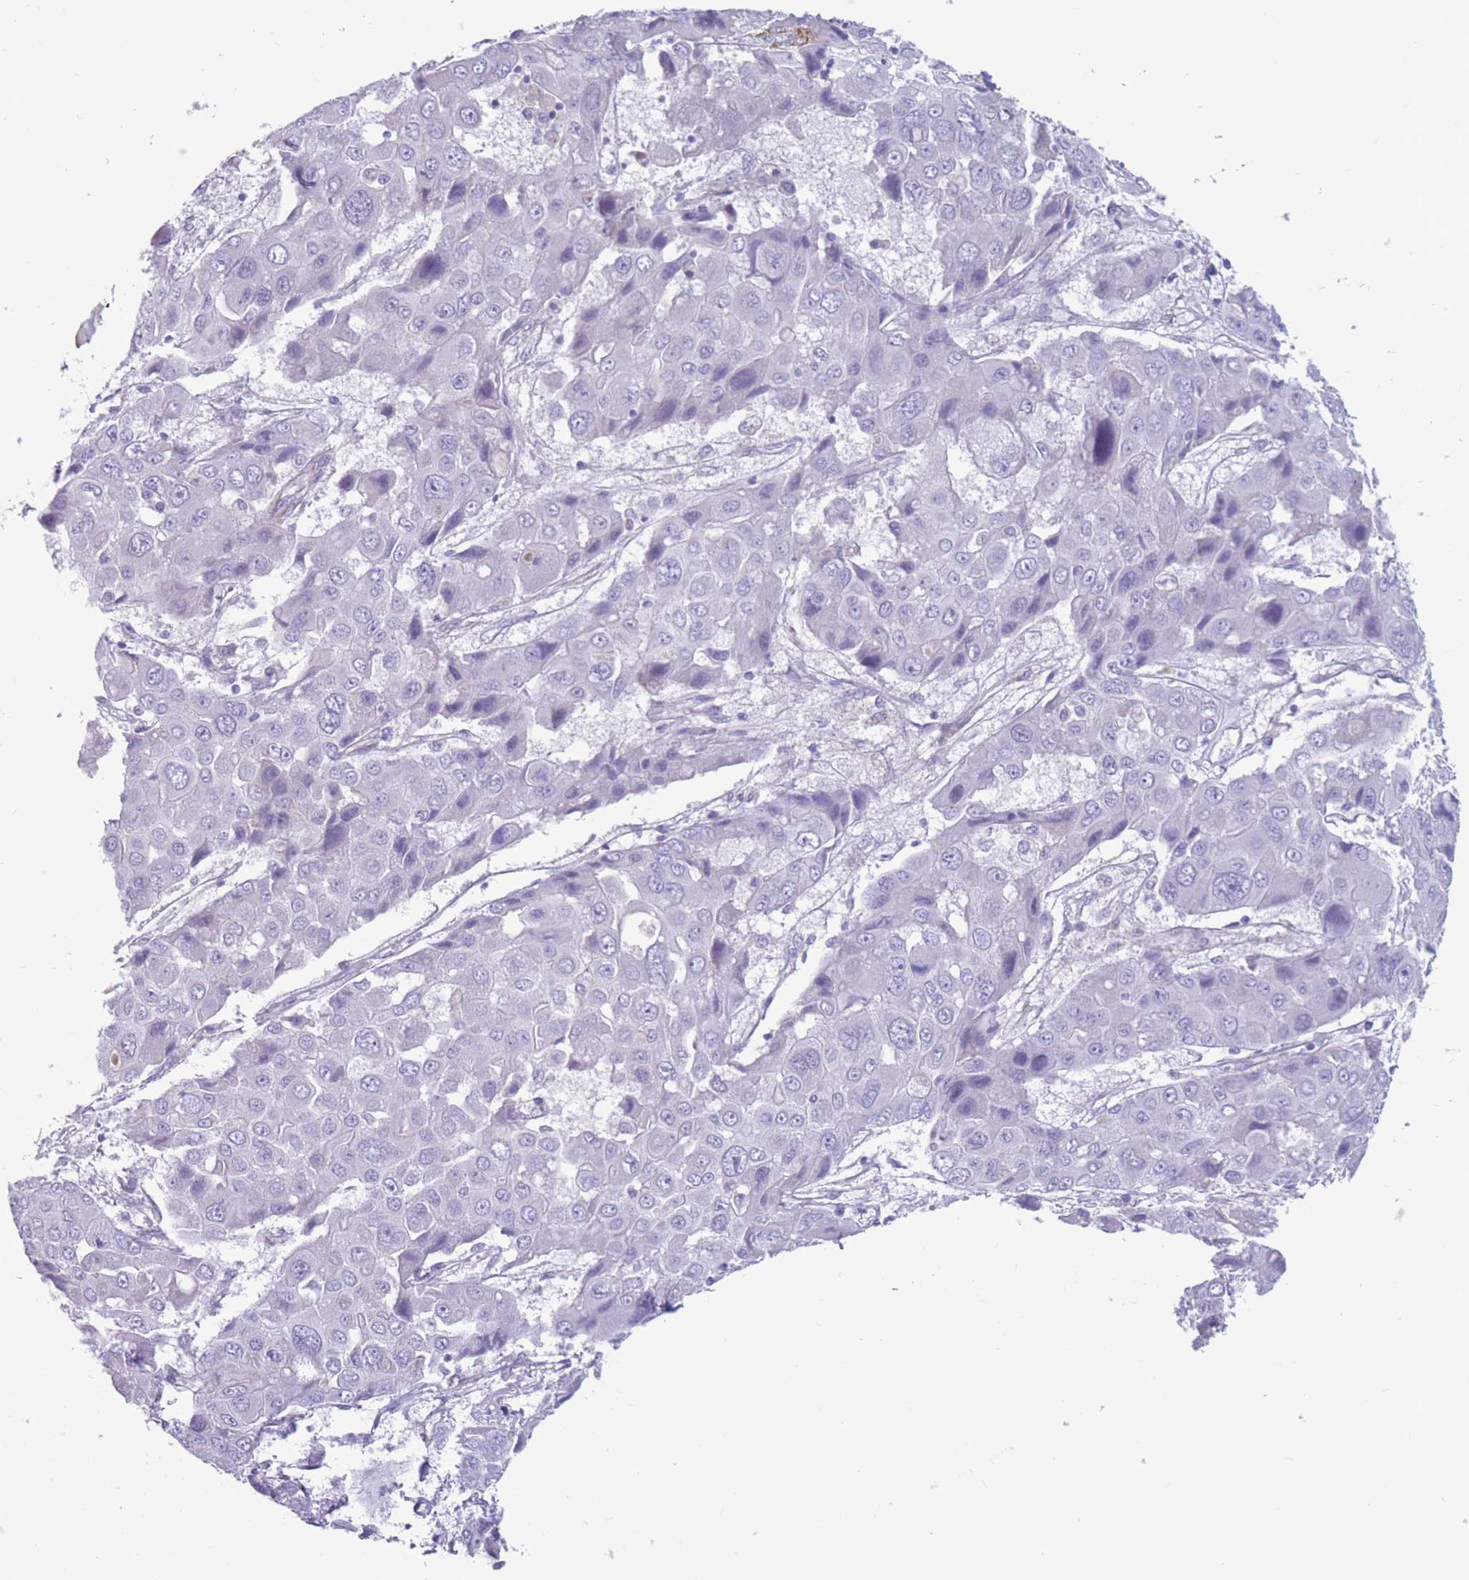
{"staining": {"intensity": "negative", "quantity": "none", "location": "none"}, "tissue": "liver cancer", "cell_type": "Tumor cells", "image_type": "cancer", "snomed": [{"axis": "morphology", "description": "Cholangiocarcinoma"}, {"axis": "topography", "description": "Liver"}], "caption": "The IHC histopathology image has no significant positivity in tumor cells of liver cancer tissue. (DAB (3,3'-diaminobenzidine) immunohistochemistry with hematoxylin counter stain).", "gene": "DPYD", "patient": {"sex": "male", "age": 67}}